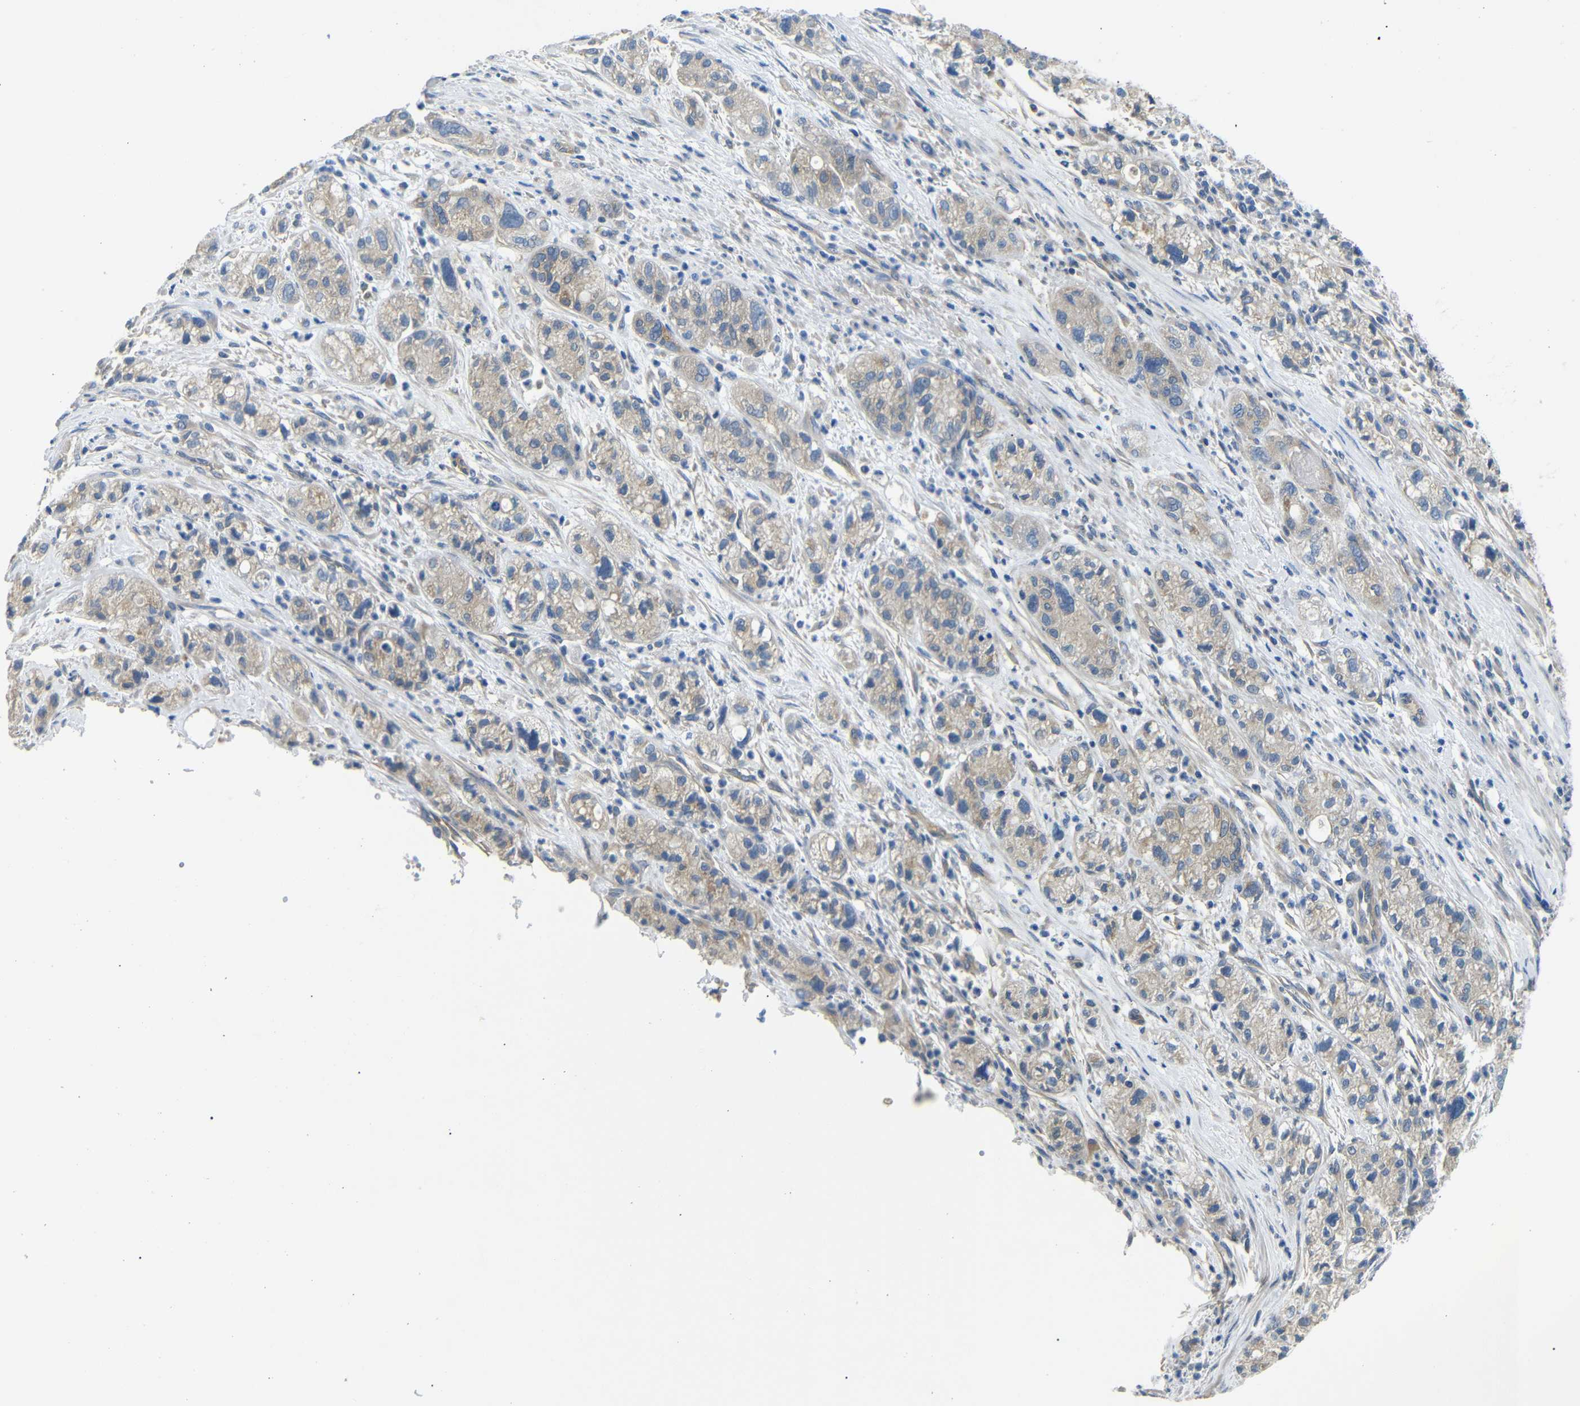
{"staining": {"intensity": "weak", "quantity": ">75%", "location": "cytoplasmic/membranous"}, "tissue": "pancreatic cancer", "cell_type": "Tumor cells", "image_type": "cancer", "snomed": [{"axis": "morphology", "description": "Adenocarcinoma, NOS"}, {"axis": "topography", "description": "Pancreas"}], "caption": "Immunohistochemistry (IHC) of human pancreatic cancer demonstrates low levels of weak cytoplasmic/membranous staining in about >75% of tumor cells.", "gene": "DCP1A", "patient": {"sex": "female", "age": 78}}